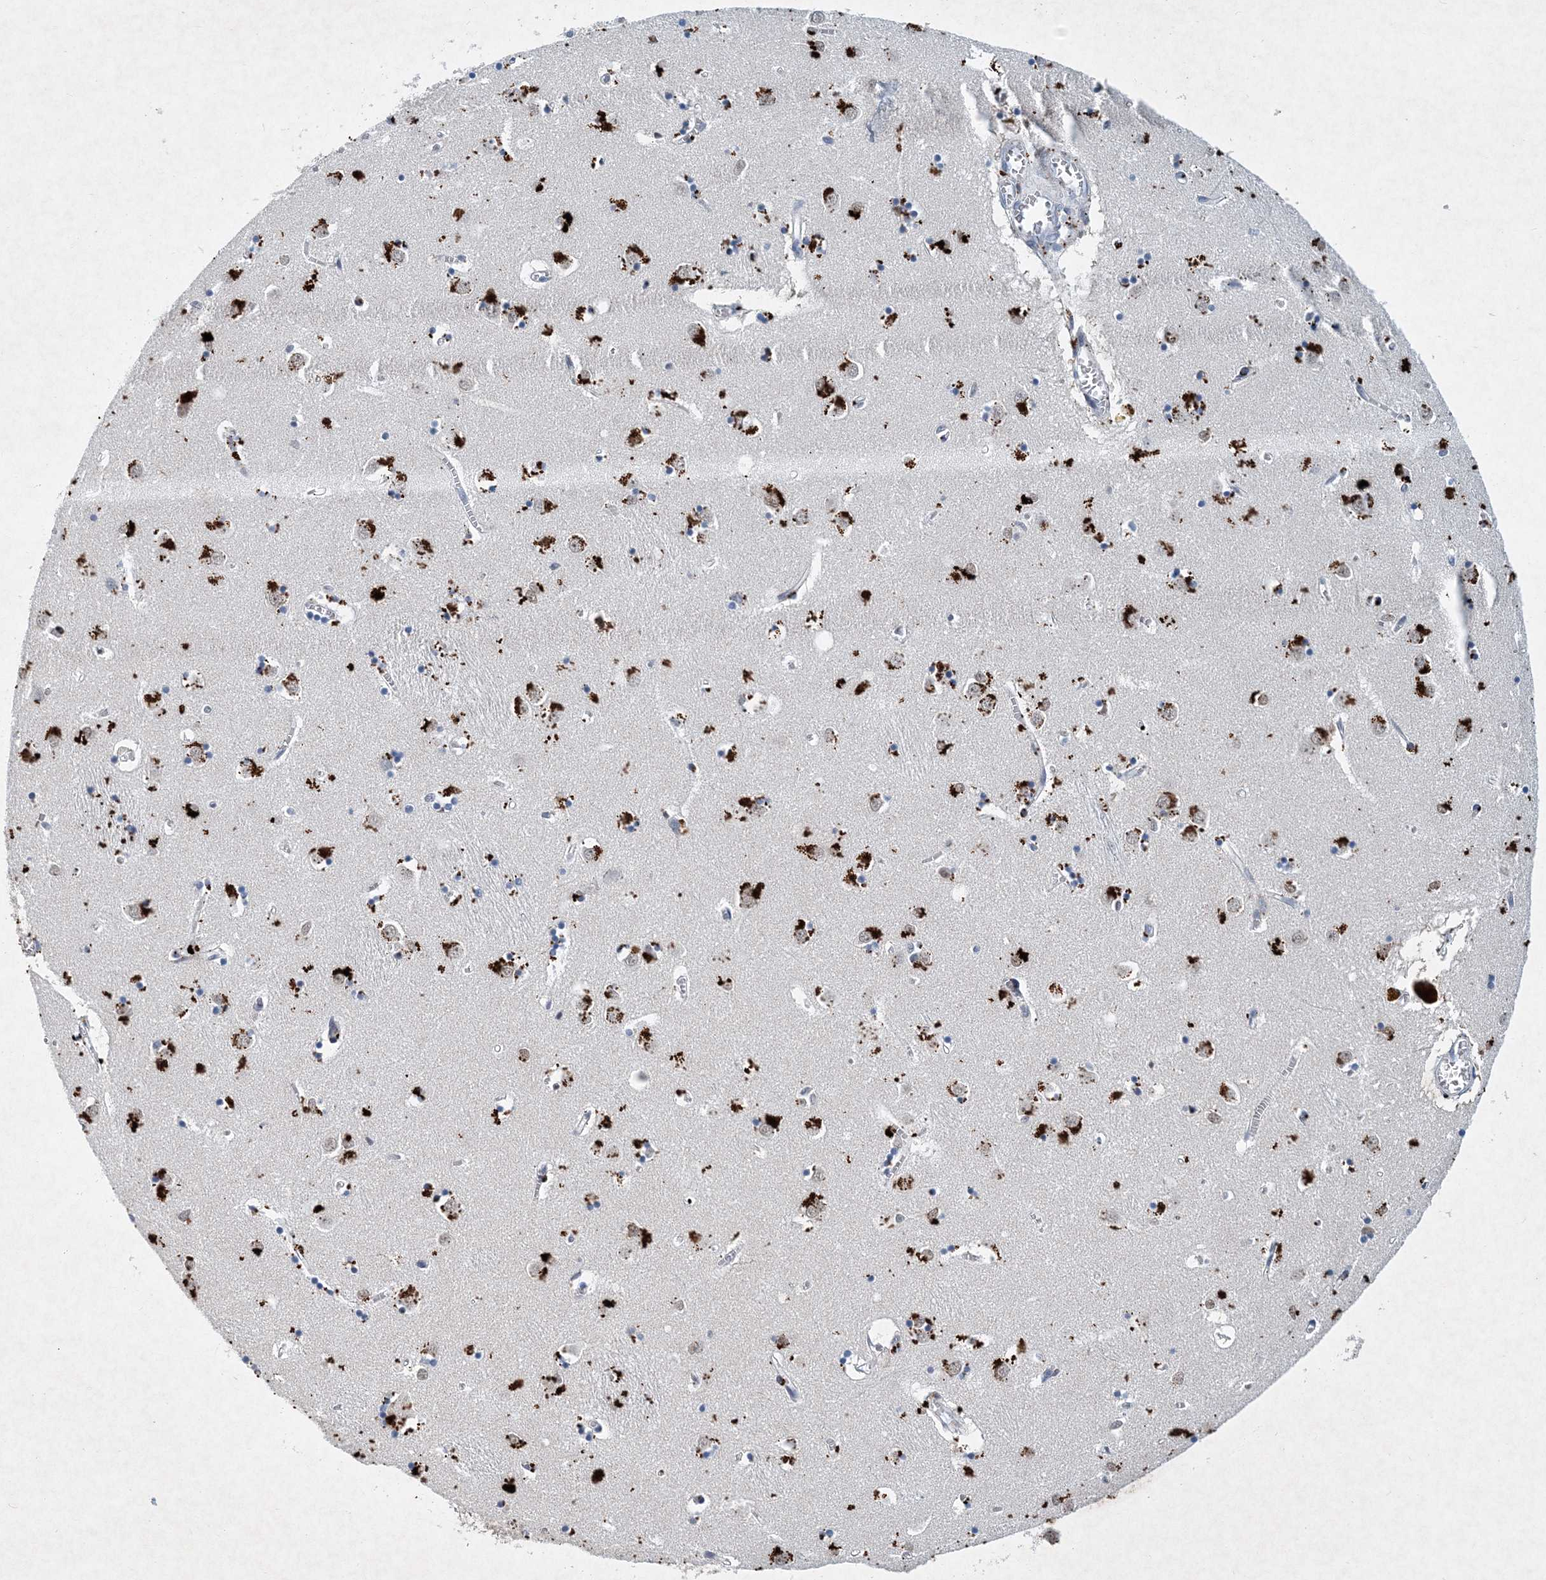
{"staining": {"intensity": "moderate", "quantity": "25%-75%", "location": "cytoplasmic/membranous,nuclear"}, "tissue": "caudate", "cell_type": "Glial cells", "image_type": "normal", "snomed": [{"axis": "morphology", "description": "Normal tissue, NOS"}, {"axis": "topography", "description": "Lateral ventricle wall"}], "caption": "This histopathology image displays immunohistochemistry (IHC) staining of unremarkable human caudate, with medium moderate cytoplasmic/membranous,nuclear positivity in approximately 25%-75% of glial cells.", "gene": "KPNA4", "patient": {"sex": "male", "age": 70}}